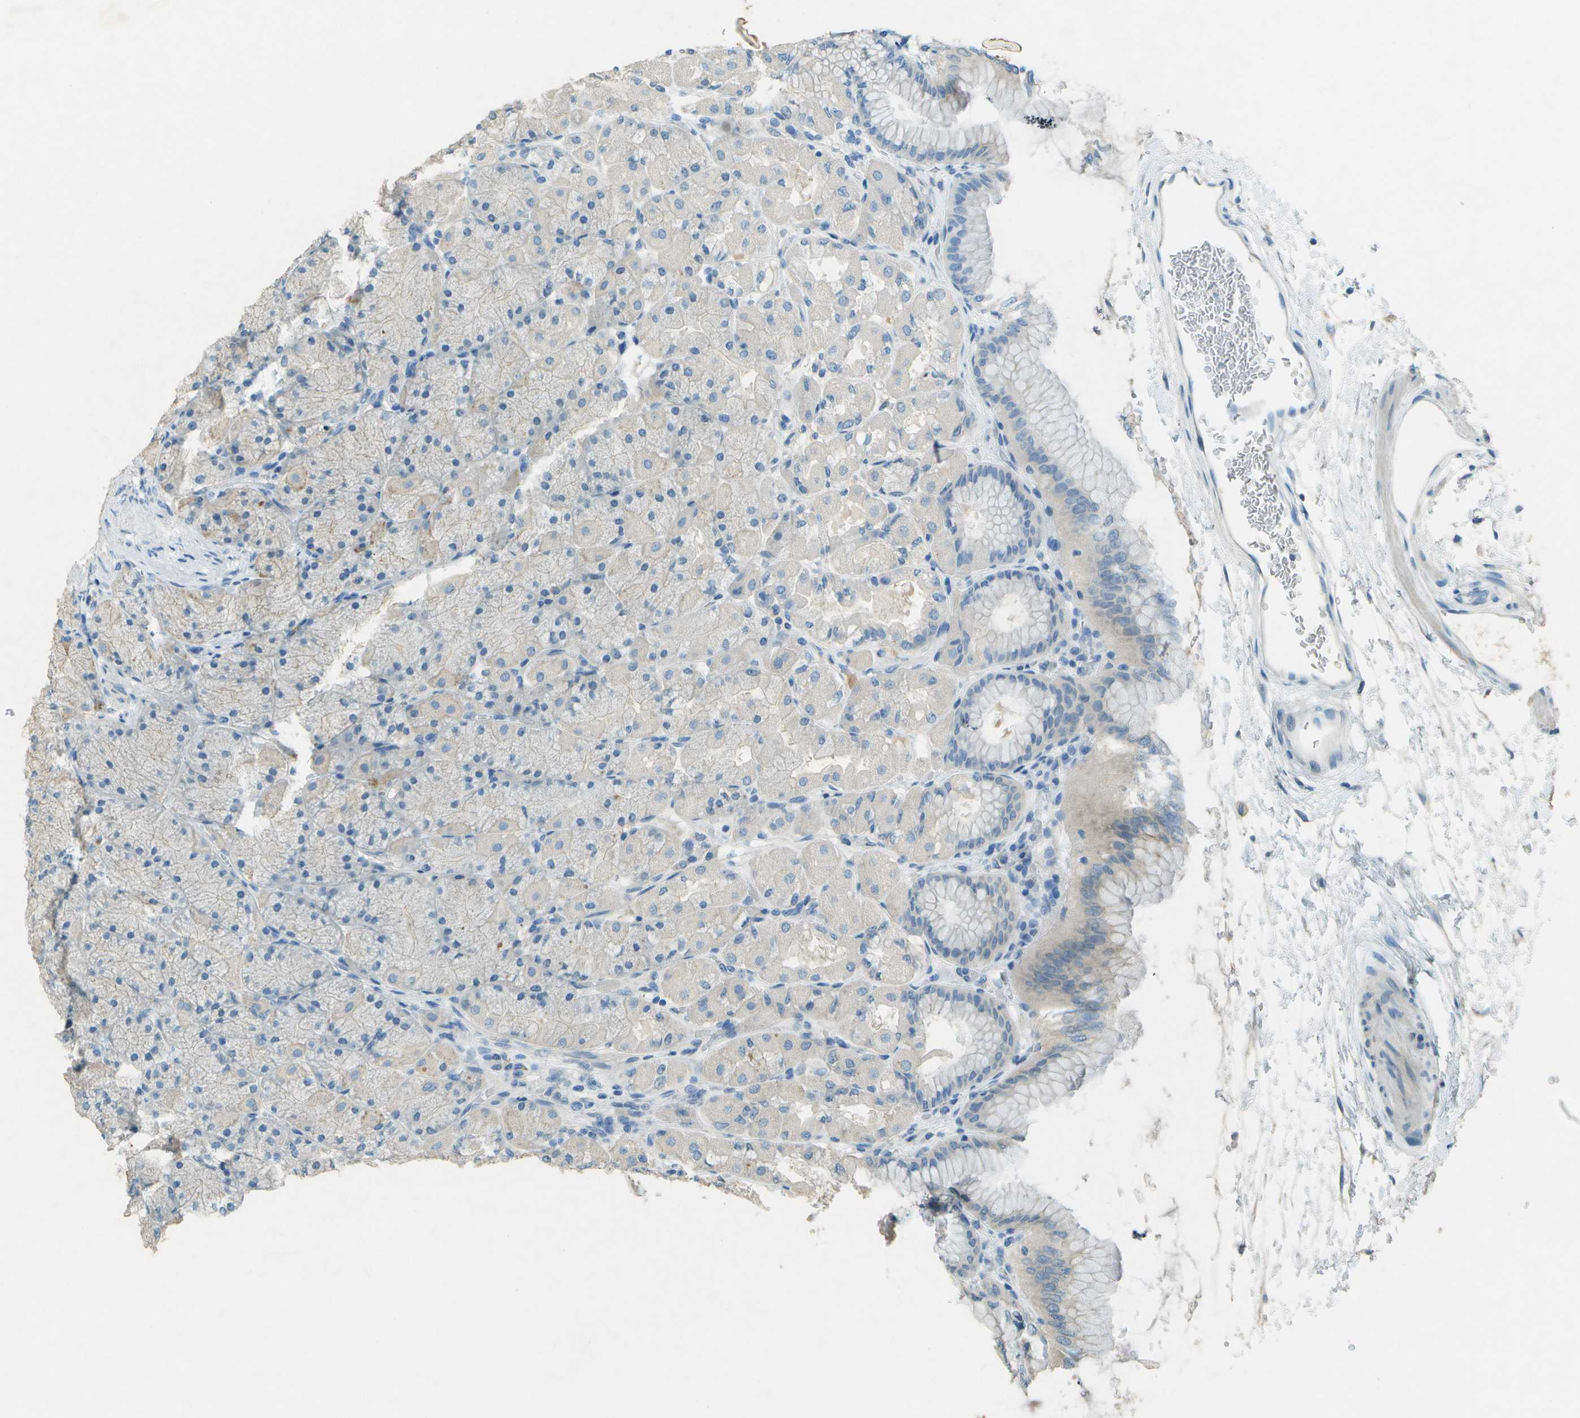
{"staining": {"intensity": "weak", "quantity": "<25%", "location": "cytoplasmic/membranous"}, "tissue": "stomach", "cell_type": "Glandular cells", "image_type": "normal", "snomed": [{"axis": "morphology", "description": "Normal tissue, NOS"}, {"axis": "topography", "description": "Stomach, upper"}], "caption": "Immunohistochemical staining of normal human stomach exhibits no significant positivity in glandular cells. (Immunohistochemistry (ihc), brightfield microscopy, high magnification).", "gene": "LGI2", "patient": {"sex": "female", "age": 56}}